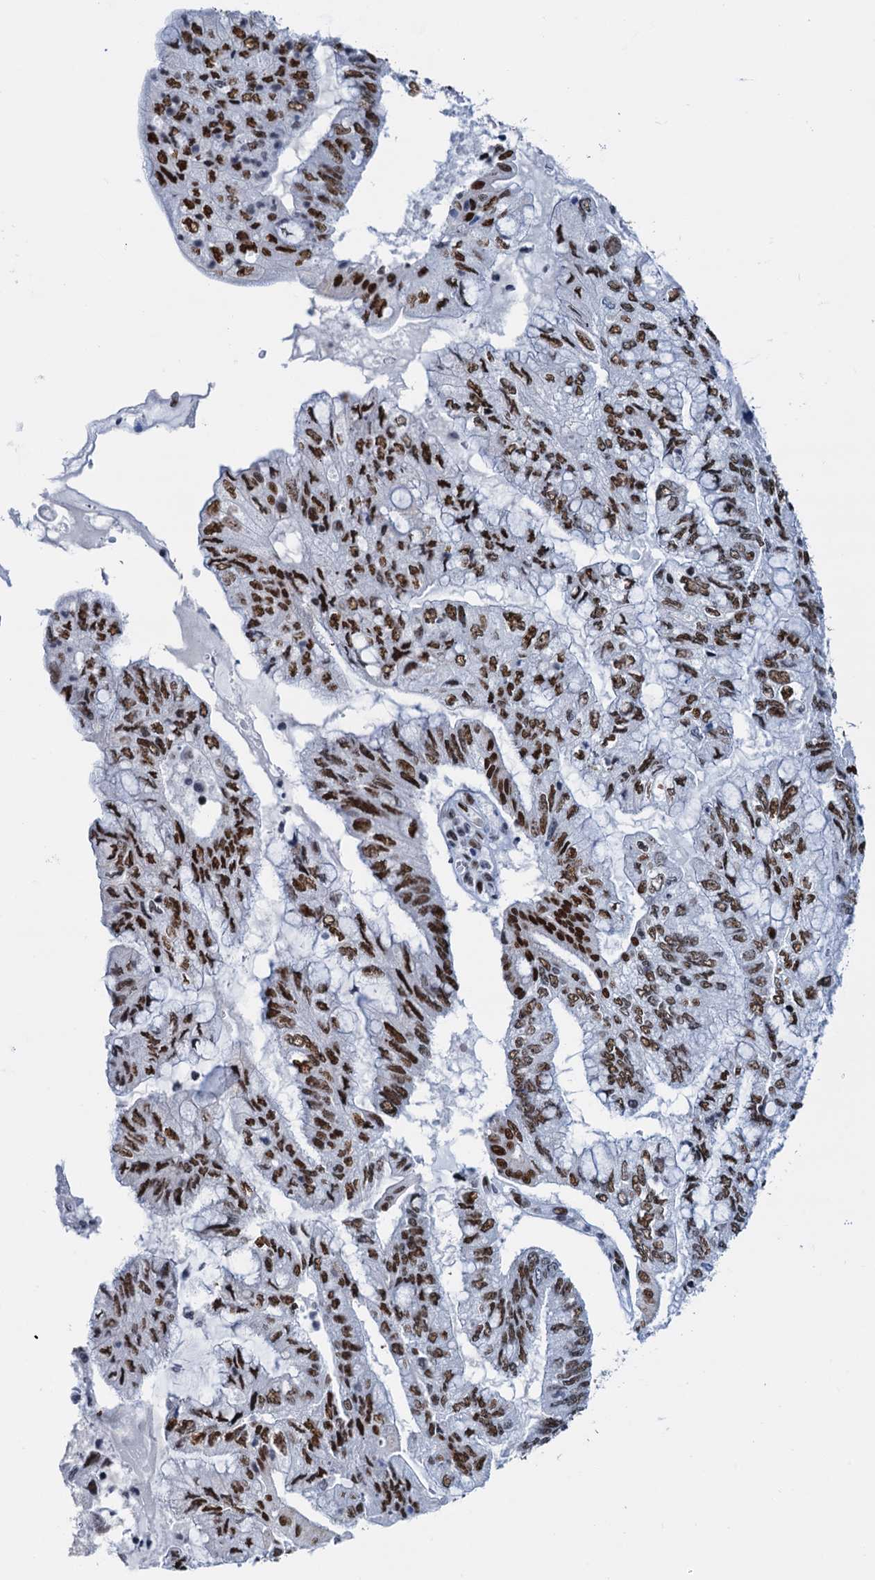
{"staining": {"intensity": "strong", "quantity": ">75%", "location": "nuclear"}, "tissue": "pancreatic cancer", "cell_type": "Tumor cells", "image_type": "cancer", "snomed": [{"axis": "morphology", "description": "Adenocarcinoma, NOS"}, {"axis": "topography", "description": "Pancreas"}], "caption": "The photomicrograph shows staining of pancreatic cancer, revealing strong nuclear protein staining (brown color) within tumor cells. Nuclei are stained in blue.", "gene": "SLTM", "patient": {"sex": "female", "age": 73}}